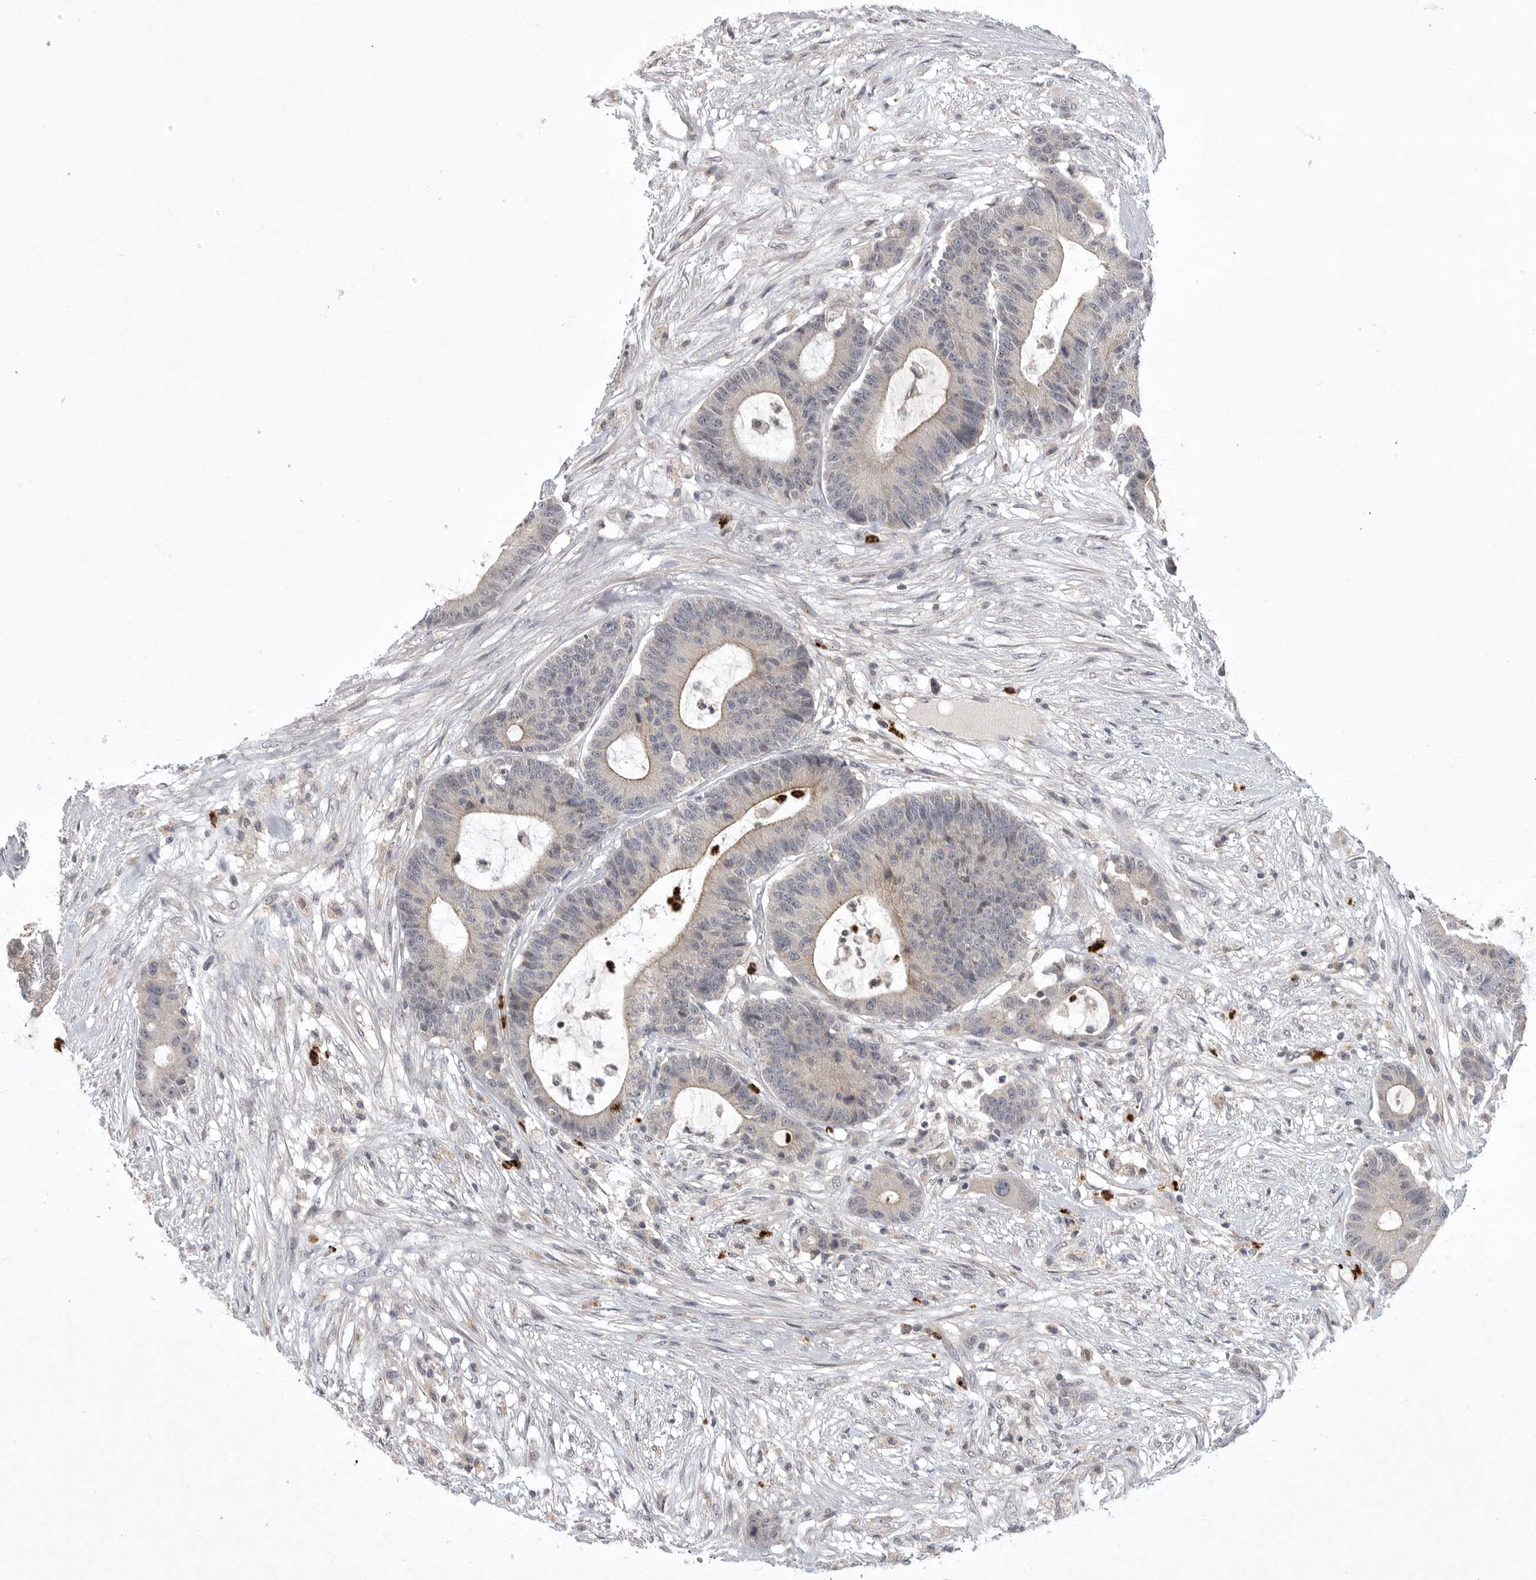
{"staining": {"intensity": "weak", "quantity": "<25%", "location": "cytoplasmic/membranous"}, "tissue": "colorectal cancer", "cell_type": "Tumor cells", "image_type": "cancer", "snomed": [{"axis": "morphology", "description": "Adenocarcinoma, NOS"}, {"axis": "topography", "description": "Colon"}], "caption": "IHC histopathology image of neoplastic tissue: human colorectal adenocarcinoma stained with DAB demonstrates no significant protein expression in tumor cells.", "gene": "UBE3D", "patient": {"sex": "female", "age": 84}}